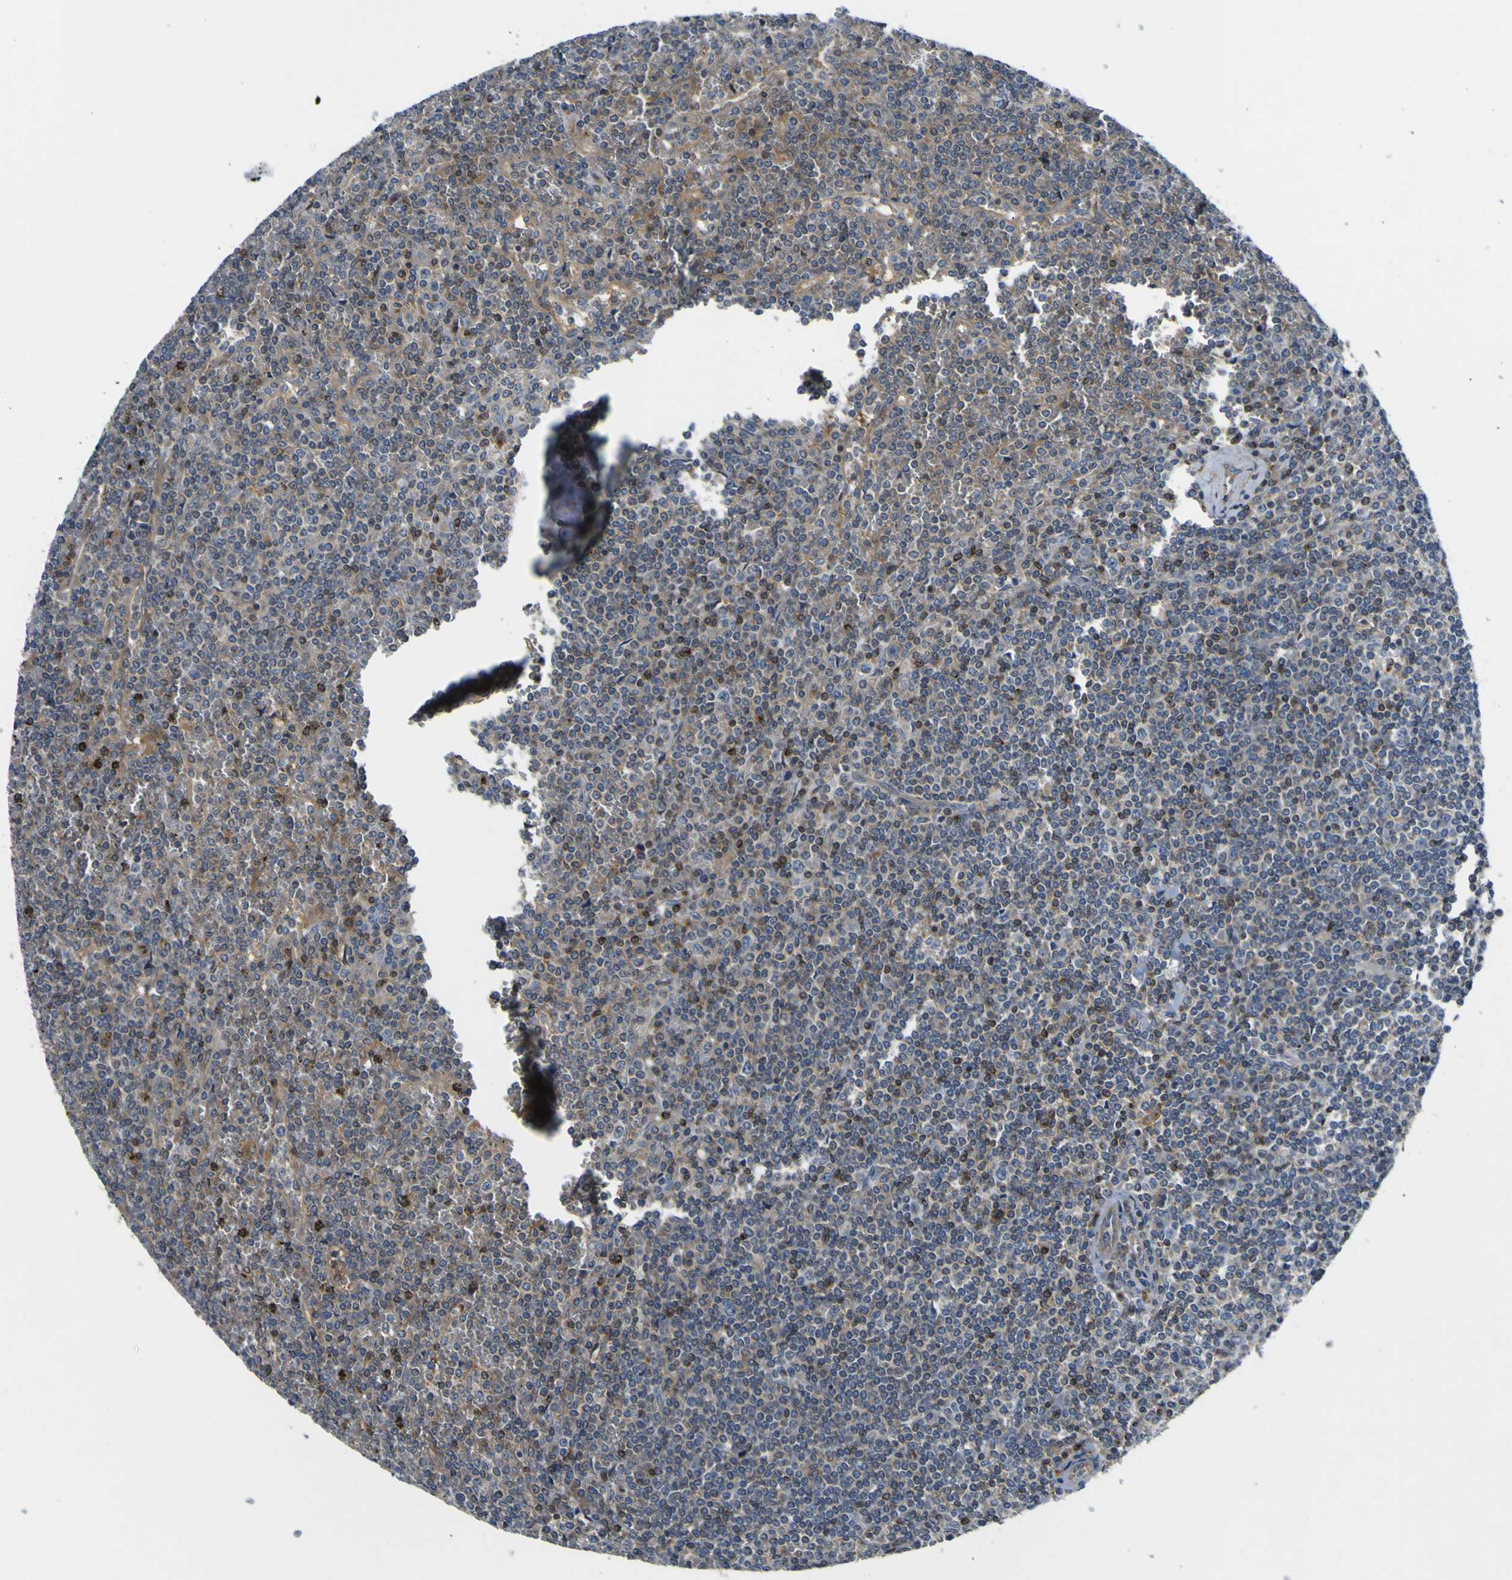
{"staining": {"intensity": "moderate", "quantity": "25%-75%", "location": "cytoplasmic/membranous"}, "tissue": "lymphoma", "cell_type": "Tumor cells", "image_type": "cancer", "snomed": [{"axis": "morphology", "description": "Malignant lymphoma, non-Hodgkin's type, Low grade"}, {"axis": "topography", "description": "Spleen"}], "caption": "High-power microscopy captured an IHC micrograph of low-grade malignant lymphoma, non-Hodgkin's type, revealing moderate cytoplasmic/membranous positivity in about 25%-75% of tumor cells.", "gene": "EML2", "patient": {"sex": "female", "age": 19}}